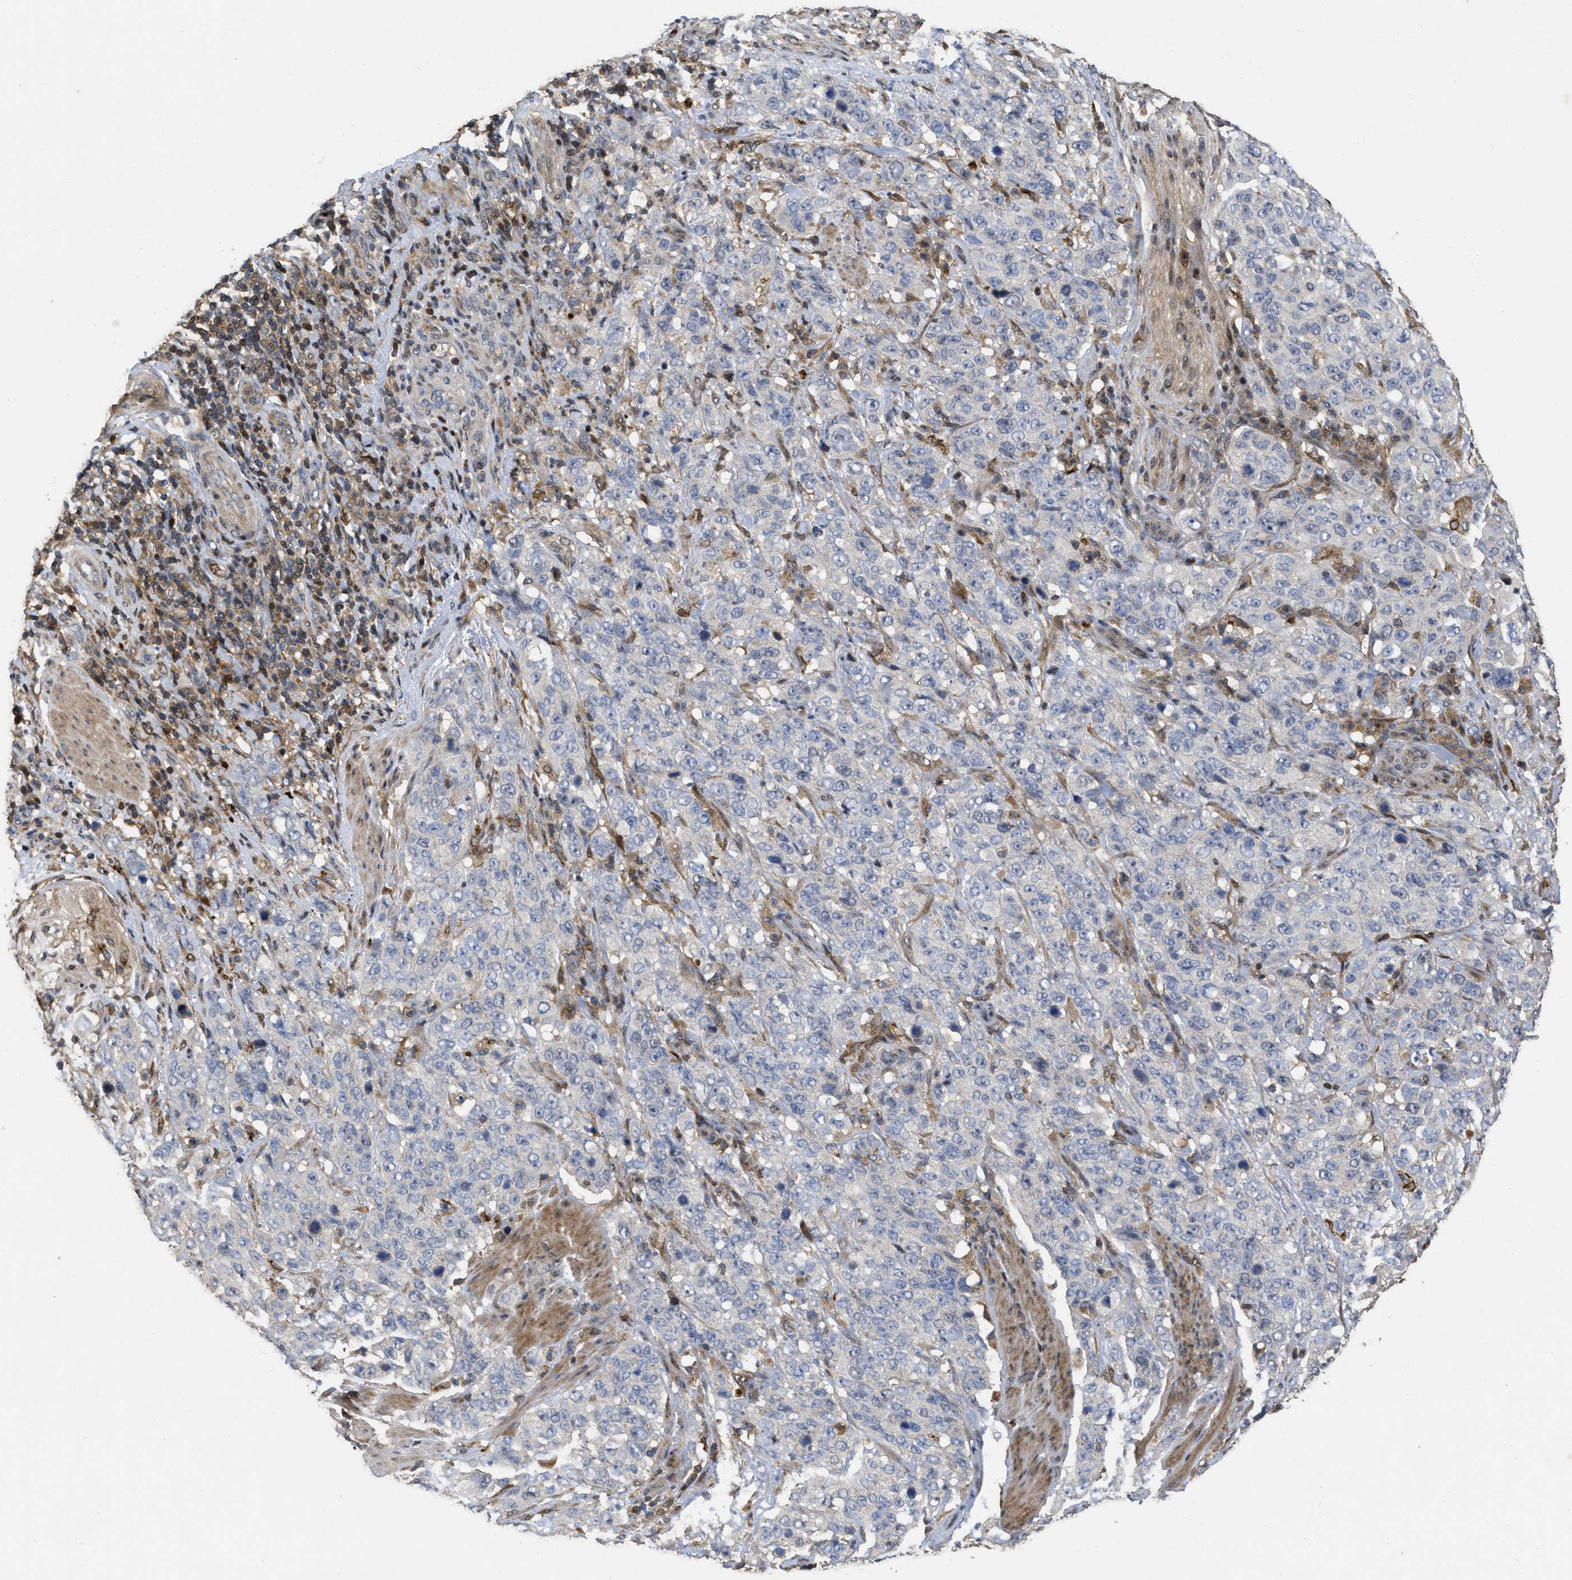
{"staining": {"intensity": "negative", "quantity": "none", "location": "none"}, "tissue": "stomach cancer", "cell_type": "Tumor cells", "image_type": "cancer", "snomed": [{"axis": "morphology", "description": "Adenocarcinoma, NOS"}, {"axis": "topography", "description": "Stomach"}], "caption": "There is no significant positivity in tumor cells of stomach adenocarcinoma.", "gene": "CBR3", "patient": {"sex": "male", "age": 48}}